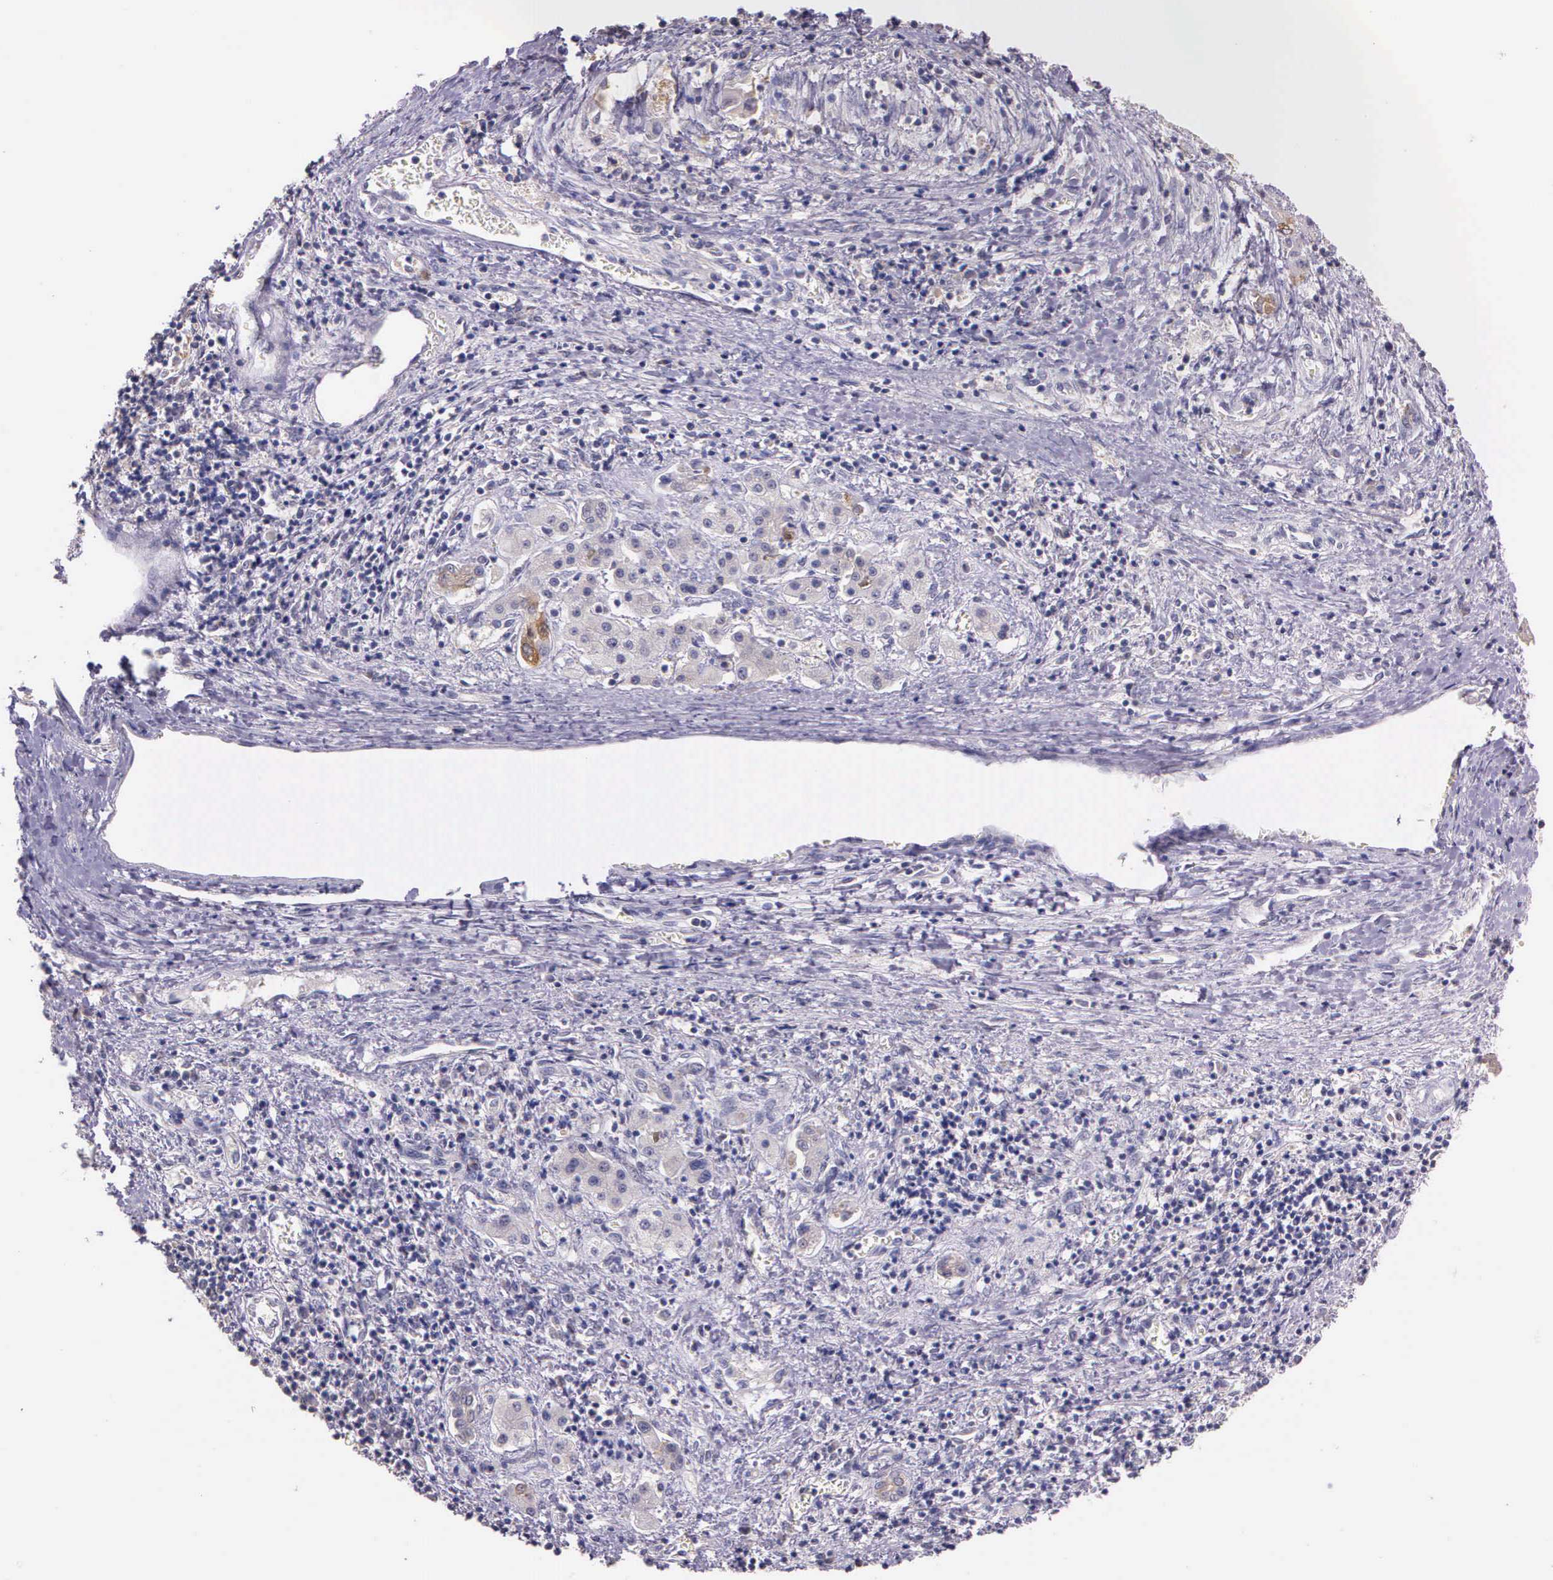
{"staining": {"intensity": "negative", "quantity": "none", "location": "none"}, "tissue": "liver cancer", "cell_type": "Tumor cells", "image_type": "cancer", "snomed": [{"axis": "morphology", "description": "Carcinoma, Hepatocellular, NOS"}, {"axis": "topography", "description": "Liver"}], "caption": "Immunohistochemistry (IHC) image of neoplastic tissue: hepatocellular carcinoma (liver) stained with DAB shows no significant protein staining in tumor cells.", "gene": "IGBP1", "patient": {"sex": "male", "age": 24}}